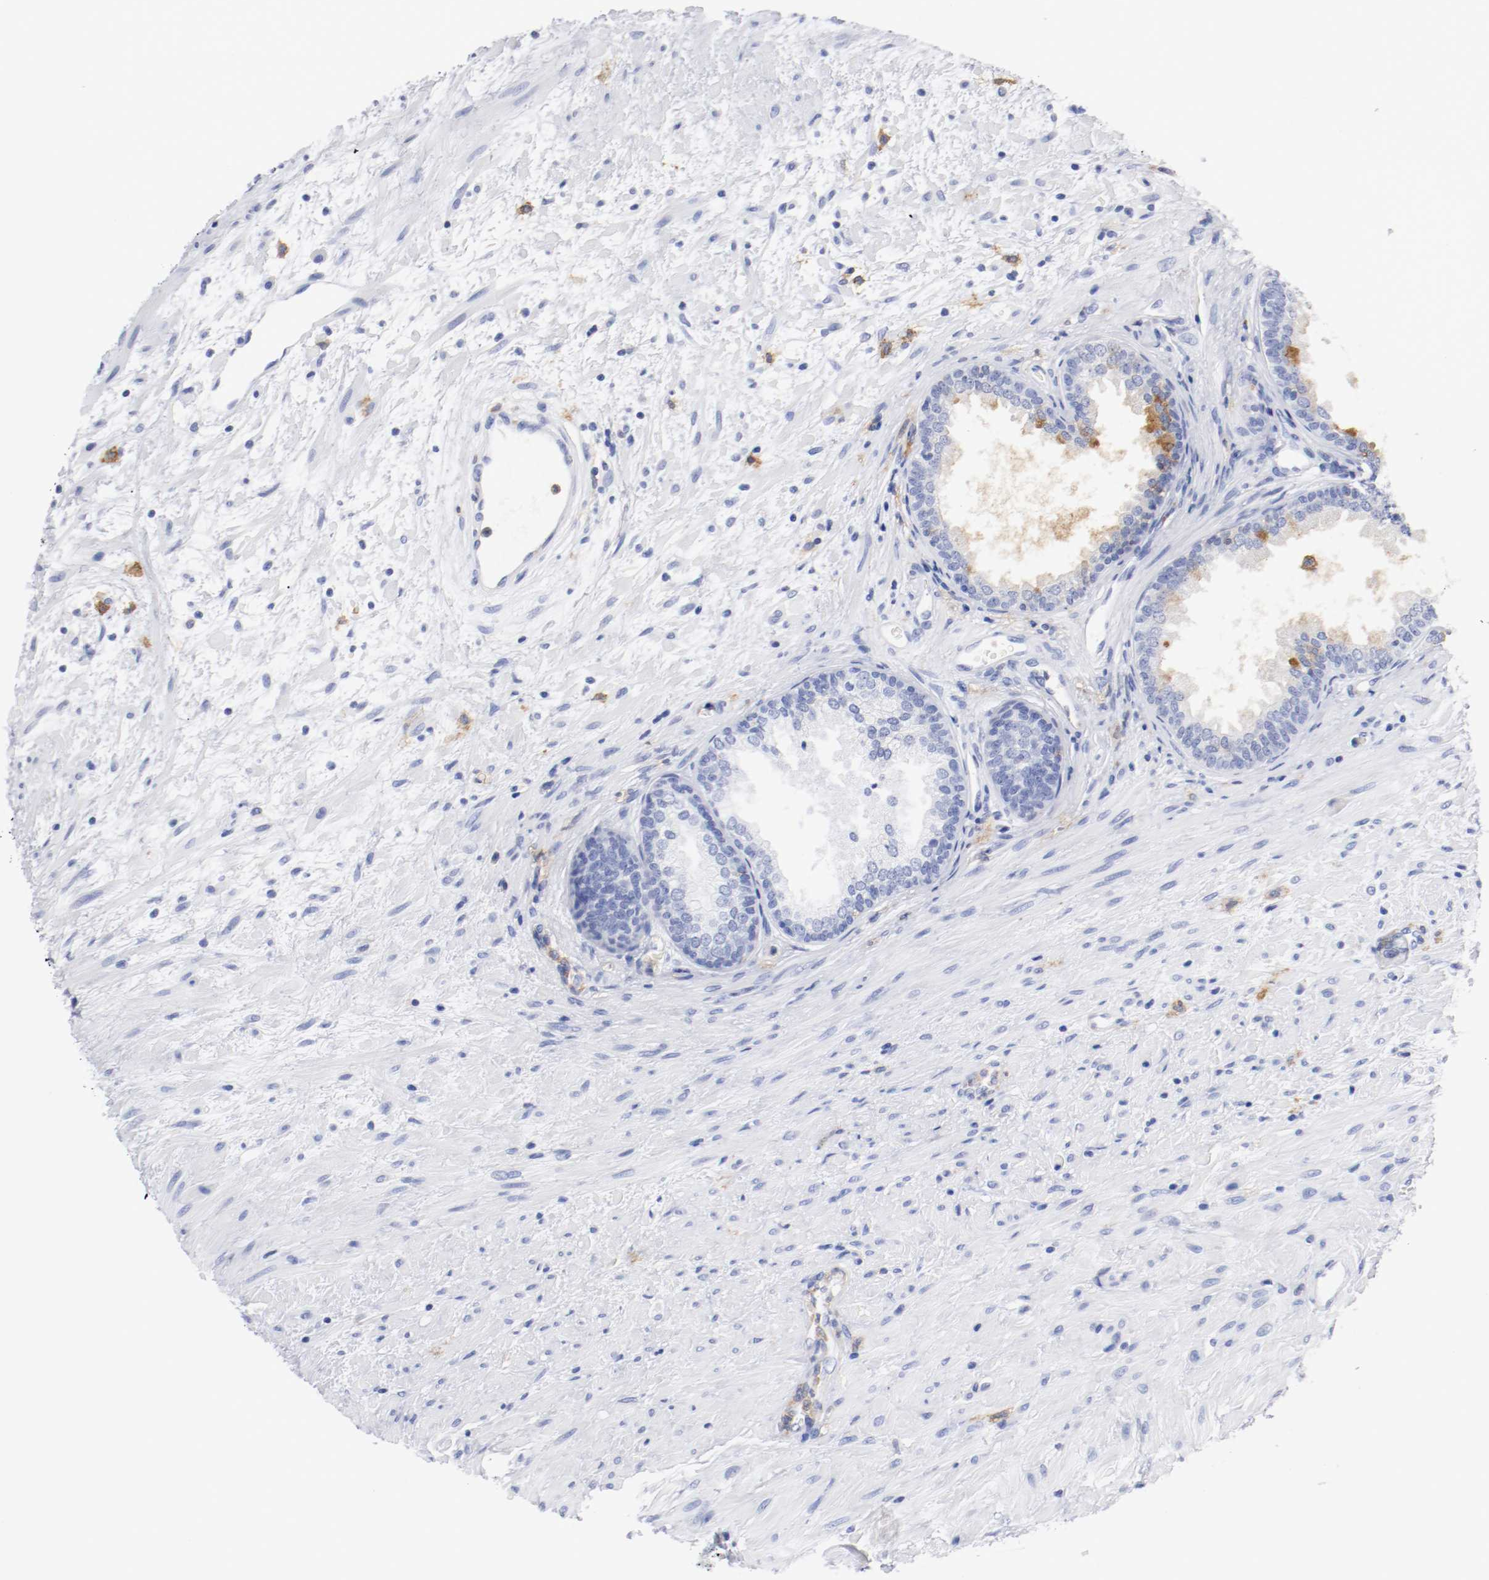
{"staining": {"intensity": "strong", "quantity": "<25%", "location": "nuclear"}, "tissue": "prostate", "cell_type": "Glandular cells", "image_type": "normal", "snomed": [{"axis": "morphology", "description": "Normal tissue, NOS"}, {"axis": "topography", "description": "Prostate"}], "caption": "Strong nuclear protein staining is appreciated in approximately <25% of glandular cells in prostate.", "gene": "ITGAX", "patient": {"sex": "male", "age": 76}}